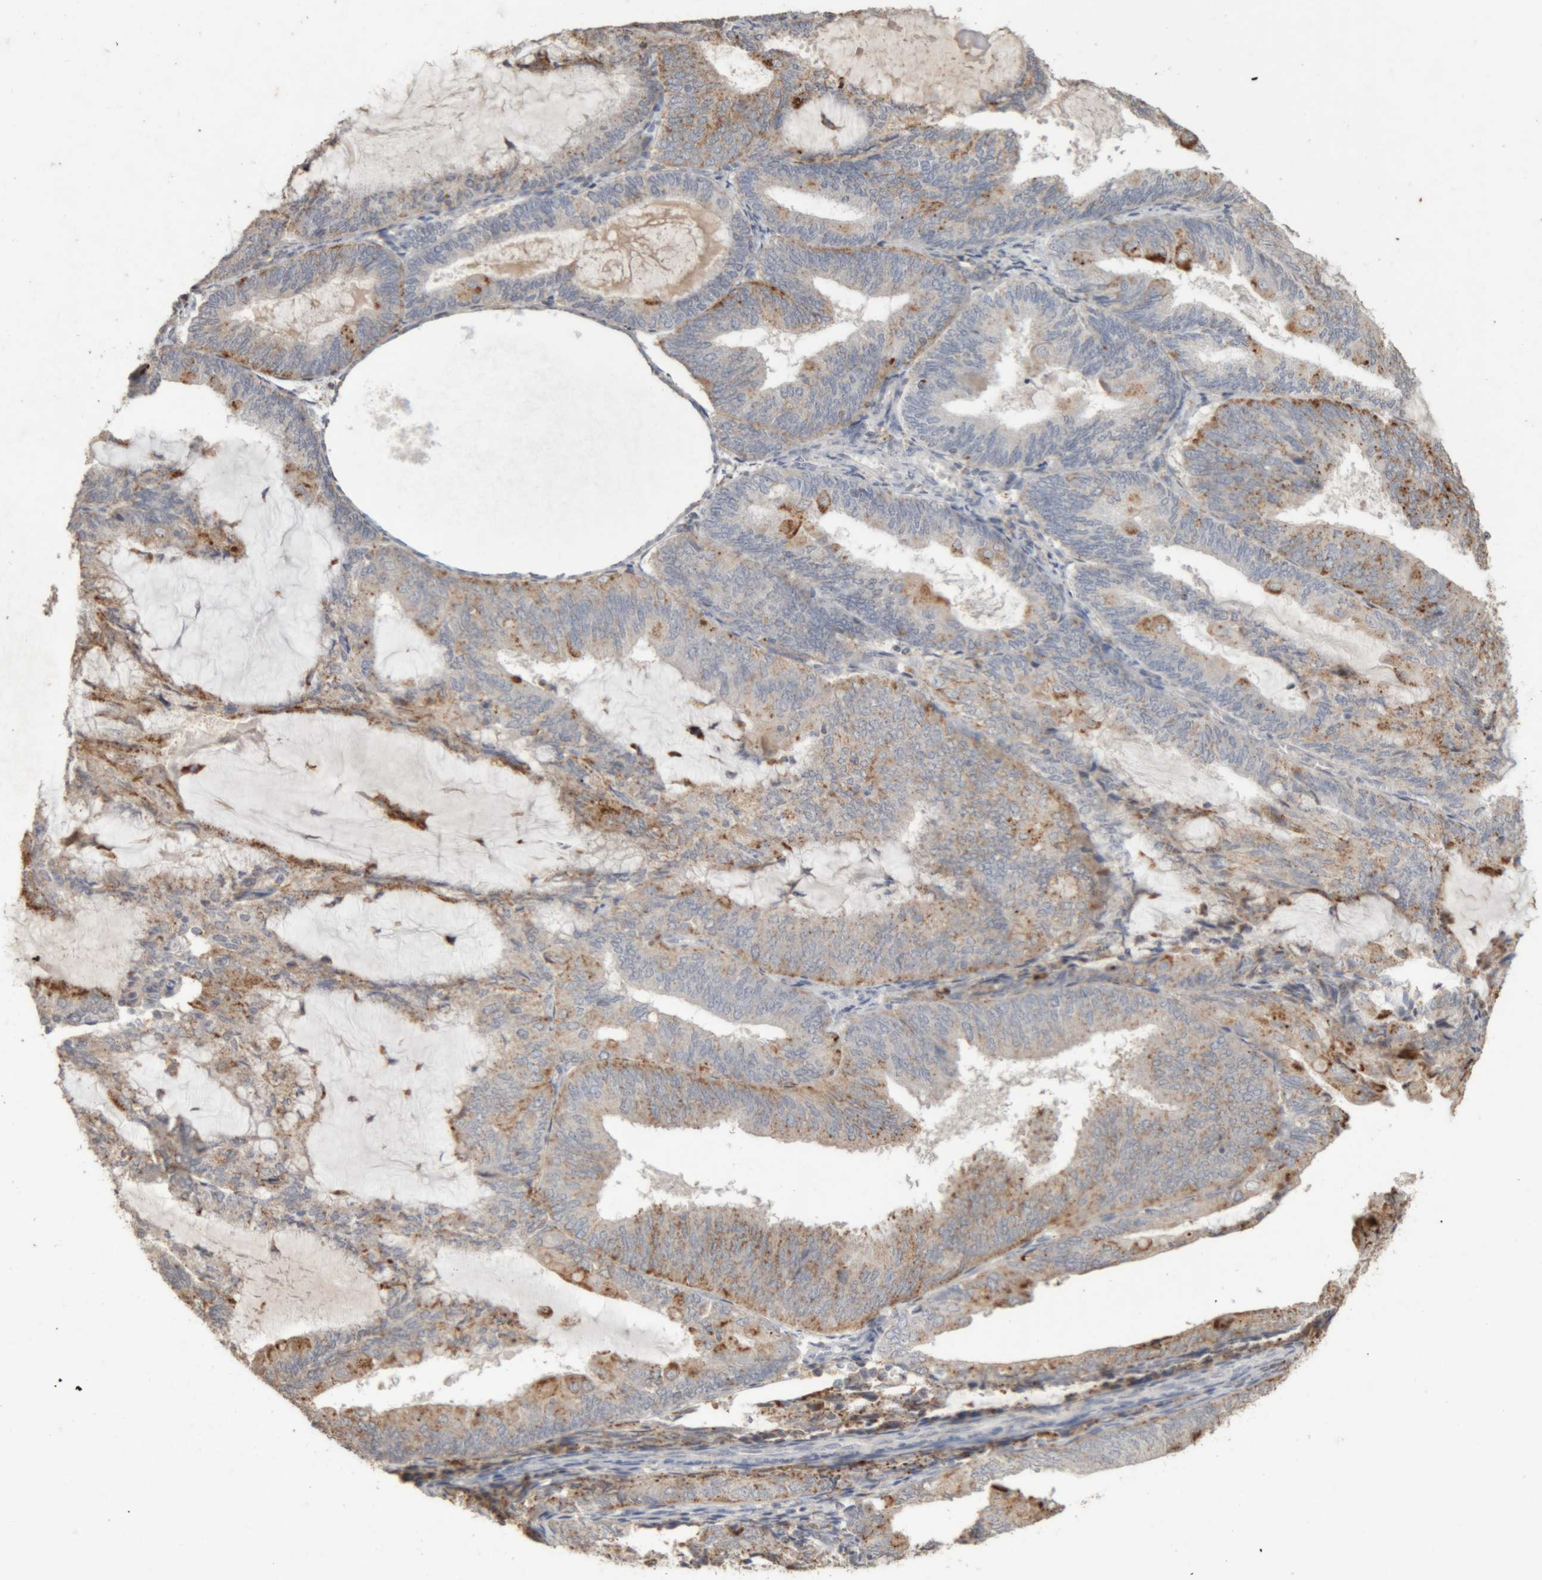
{"staining": {"intensity": "moderate", "quantity": ">75%", "location": "cytoplasmic/membranous"}, "tissue": "endometrial cancer", "cell_type": "Tumor cells", "image_type": "cancer", "snomed": [{"axis": "morphology", "description": "Adenocarcinoma, NOS"}, {"axis": "topography", "description": "Endometrium"}], "caption": "Endometrial cancer stained with a protein marker shows moderate staining in tumor cells.", "gene": "ARSA", "patient": {"sex": "female", "age": 81}}